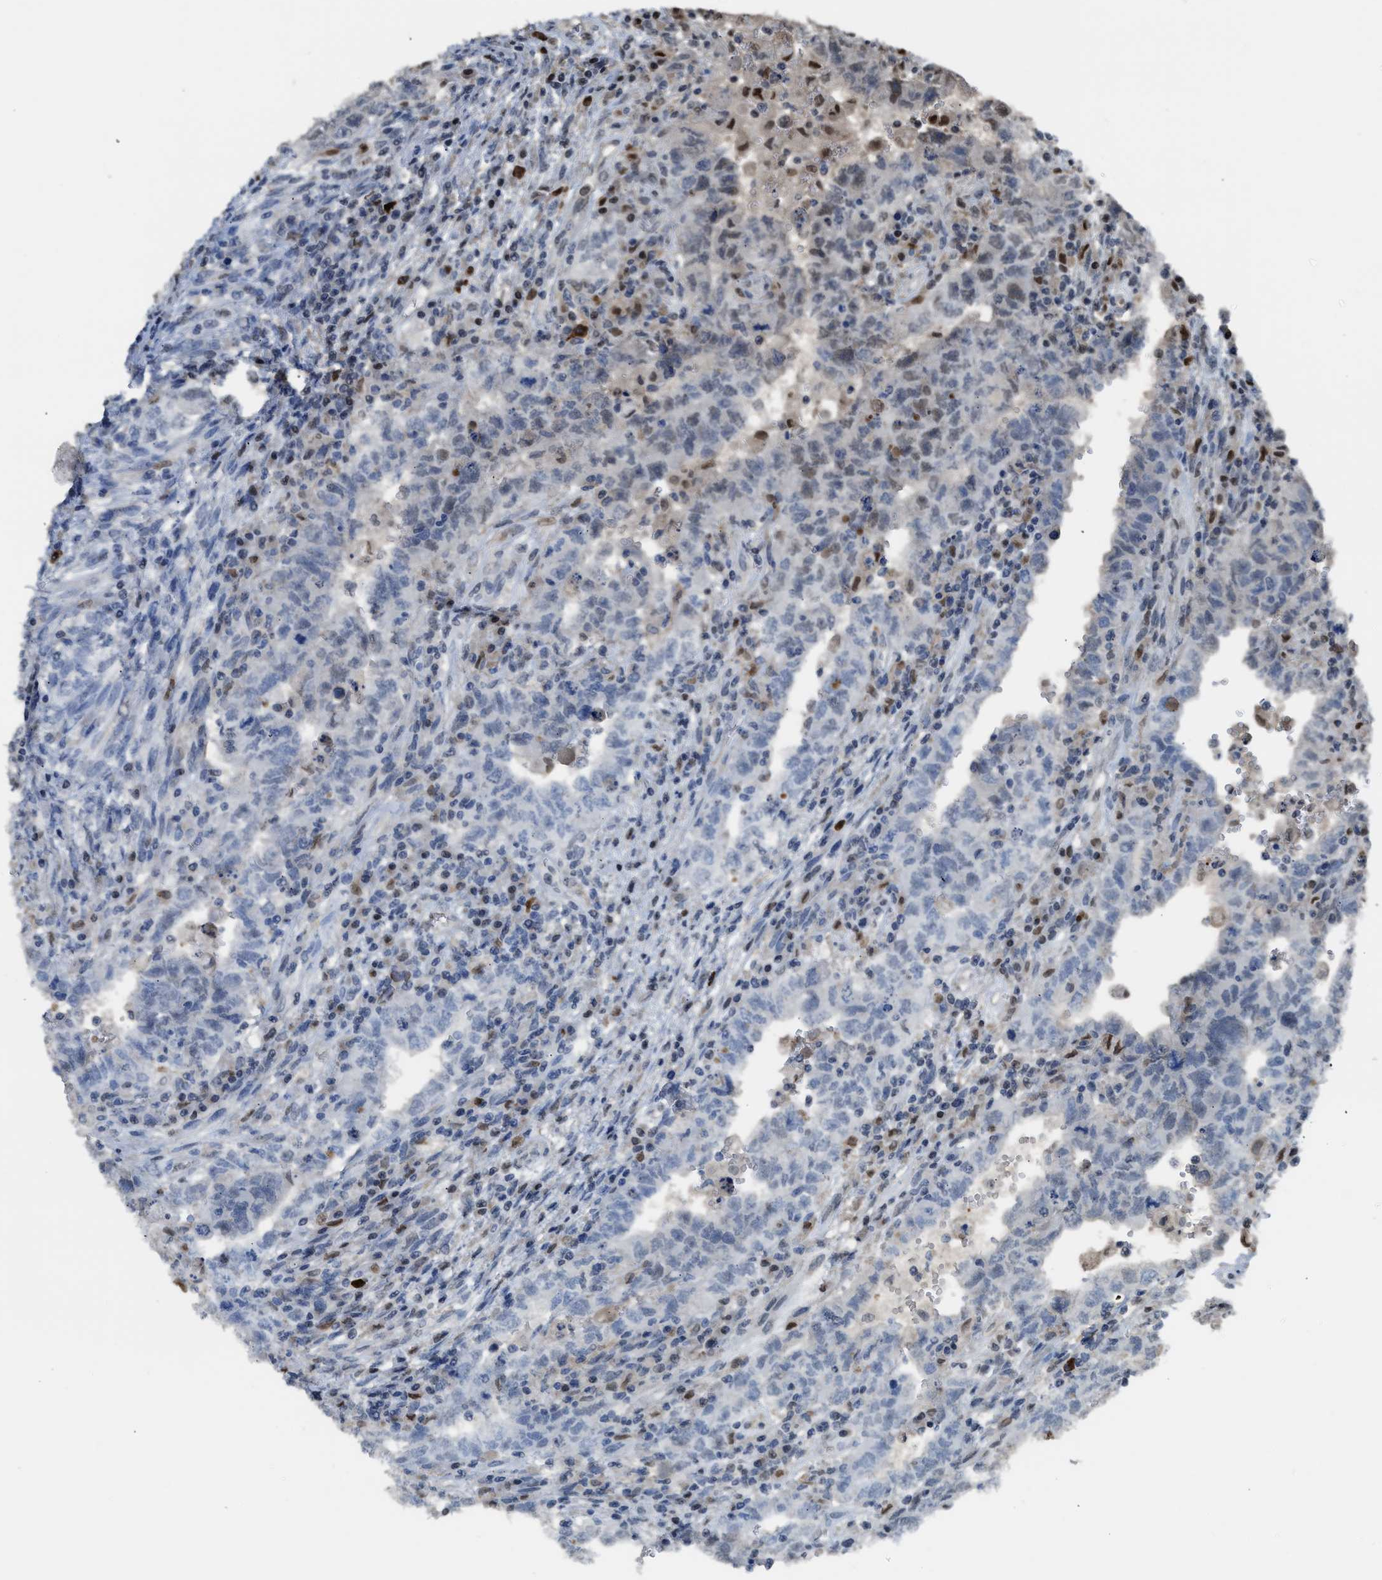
{"staining": {"intensity": "negative", "quantity": "none", "location": "none"}, "tissue": "testis cancer", "cell_type": "Tumor cells", "image_type": "cancer", "snomed": [{"axis": "morphology", "description": "Carcinoma, Embryonal, NOS"}, {"axis": "topography", "description": "Testis"}], "caption": "The IHC image has no significant expression in tumor cells of embryonal carcinoma (testis) tissue.", "gene": "ALX1", "patient": {"sex": "male", "age": 26}}